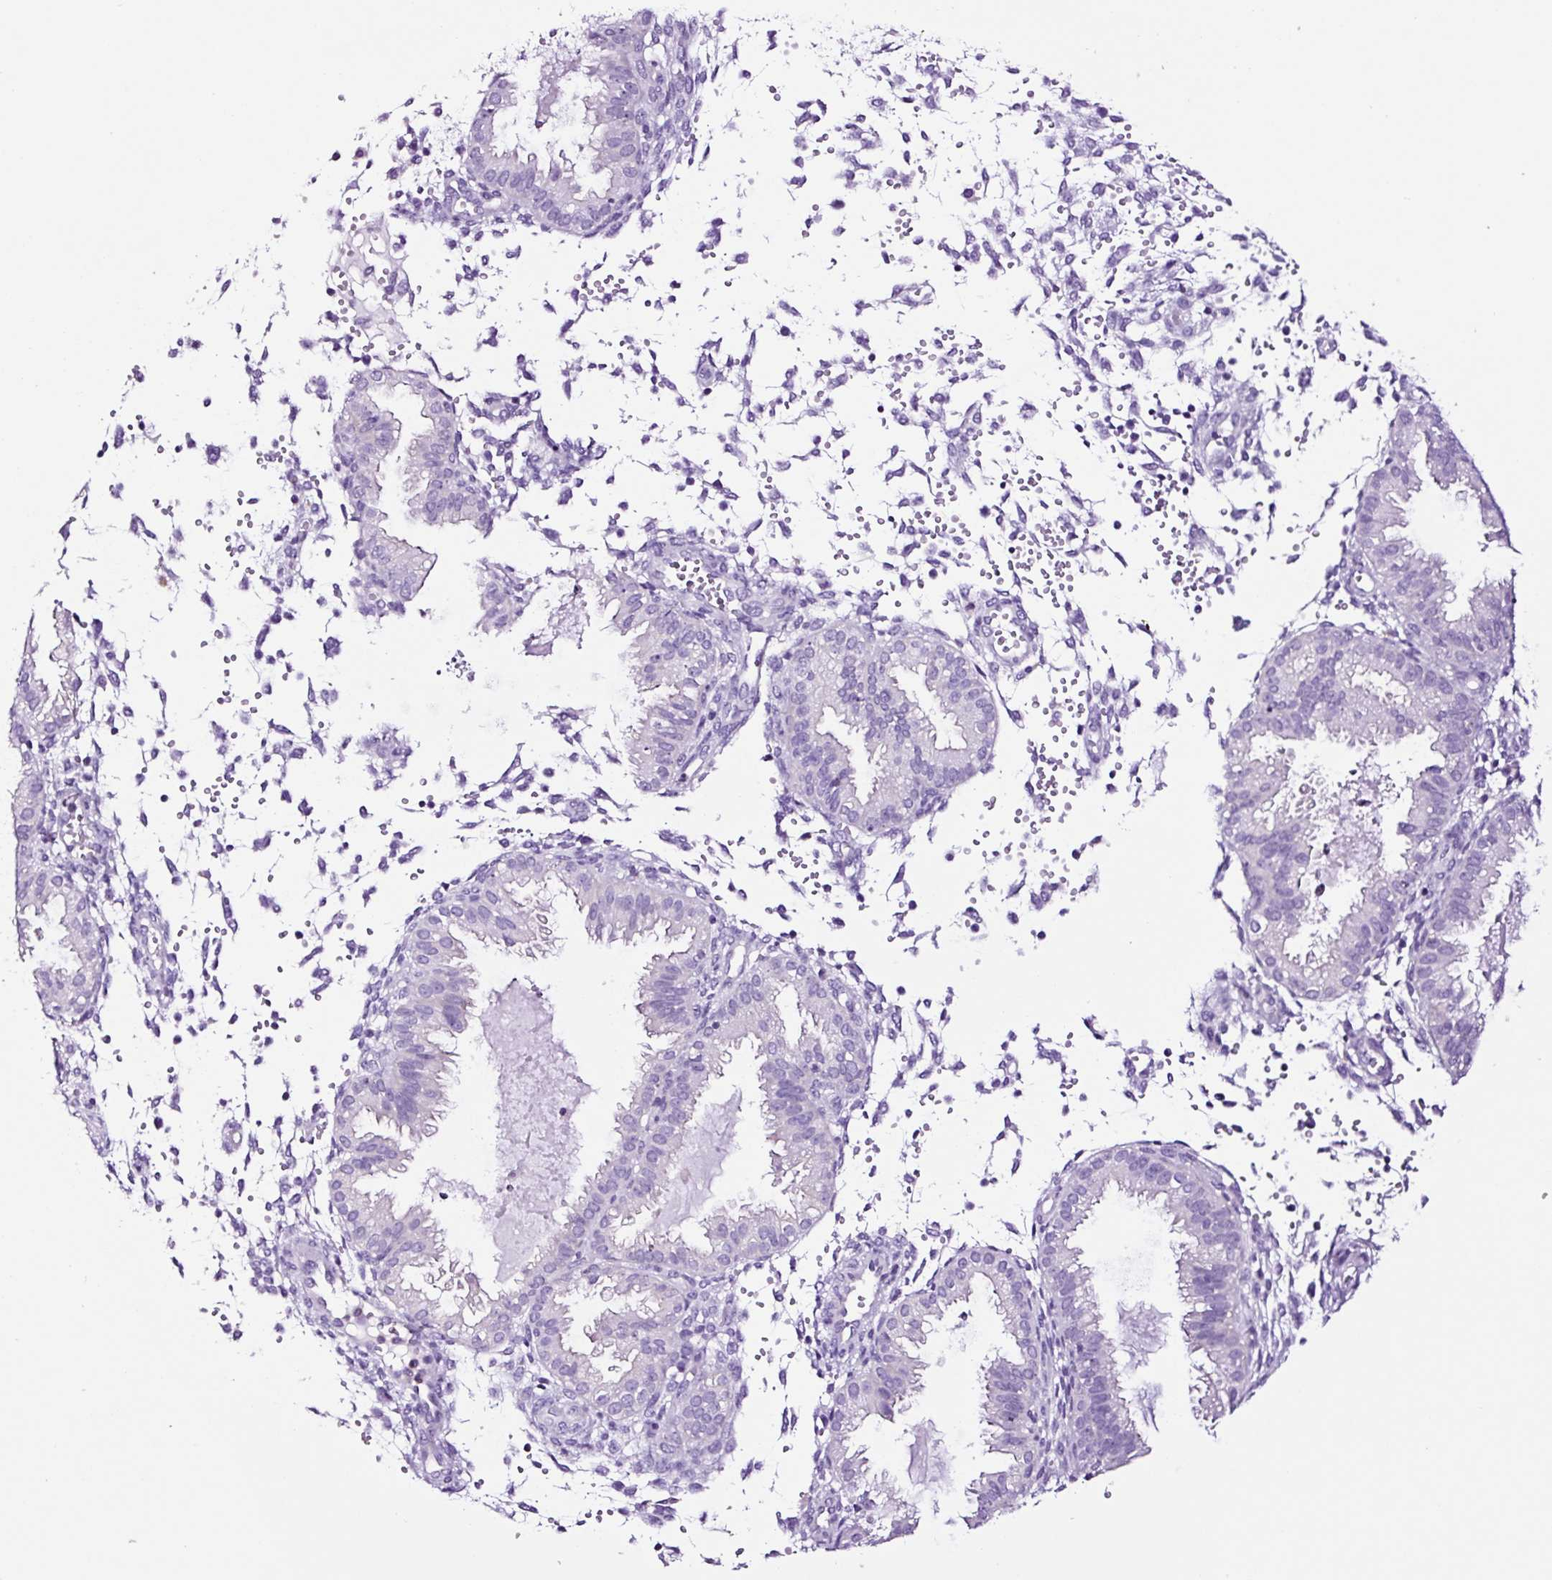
{"staining": {"intensity": "negative", "quantity": "none", "location": "none"}, "tissue": "endometrium", "cell_type": "Cells in endometrial stroma", "image_type": "normal", "snomed": [{"axis": "morphology", "description": "Normal tissue, NOS"}, {"axis": "topography", "description": "Endometrium"}], "caption": "This histopathology image is of normal endometrium stained with immunohistochemistry (IHC) to label a protein in brown with the nuclei are counter-stained blue. There is no positivity in cells in endometrial stroma.", "gene": "FBXL7", "patient": {"sex": "female", "age": 33}}